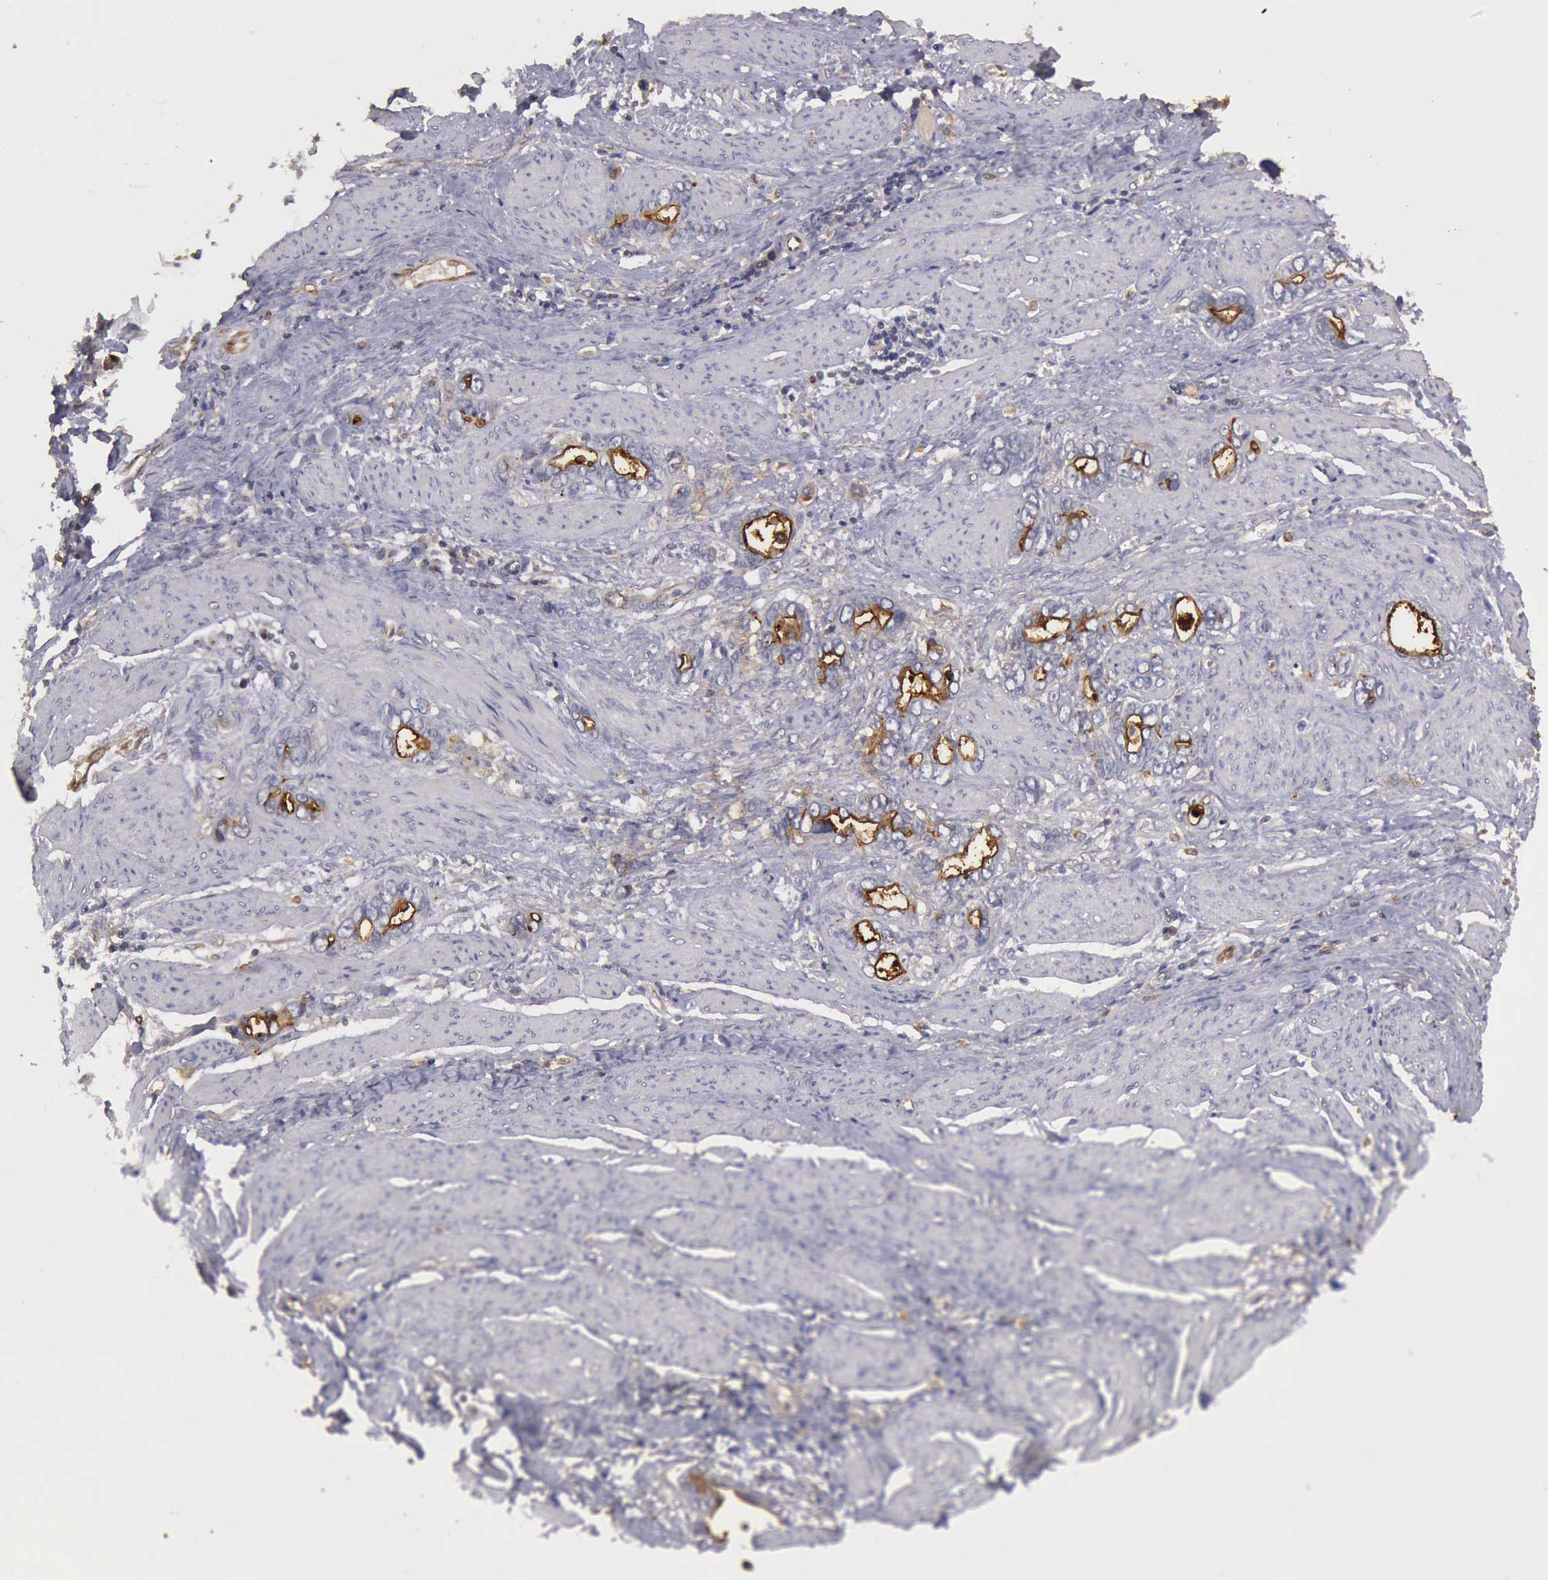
{"staining": {"intensity": "negative", "quantity": "none", "location": "none"}, "tissue": "stomach cancer", "cell_type": "Tumor cells", "image_type": "cancer", "snomed": [{"axis": "morphology", "description": "Adenocarcinoma, NOS"}, {"axis": "topography", "description": "Stomach"}], "caption": "A micrograph of stomach cancer stained for a protein demonstrates no brown staining in tumor cells. (Brightfield microscopy of DAB IHC at high magnification).", "gene": "BMX", "patient": {"sex": "male", "age": 78}}